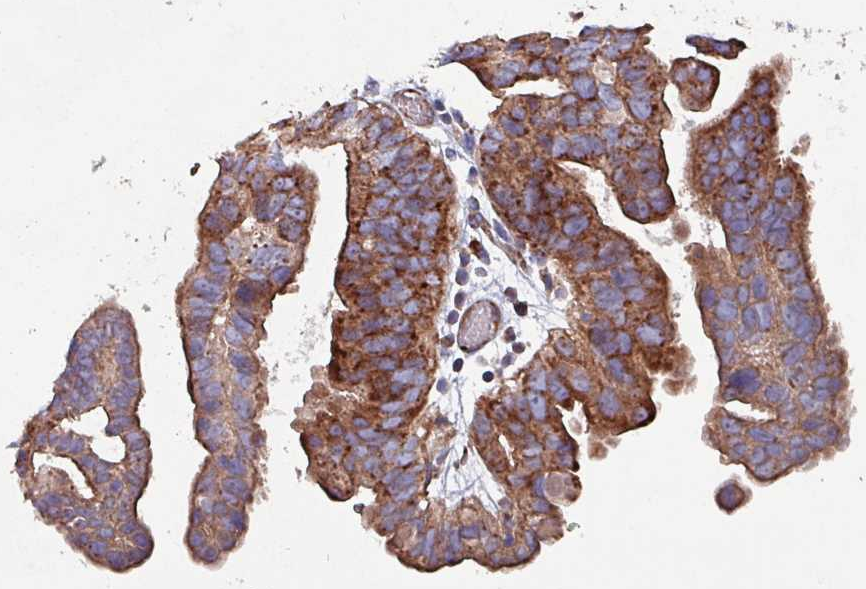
{"staining": {"intensity": "strong", "quantity": ">75%", "location": "cytoplasmic/membranous"}, "tissue": "ovarian cancer", "cell_type": "Tumor cells", "image_type": "cancer", "snomed": [{"axis": "morphology", "description": "Cystadenocarcinoma, serous, NOS"}, {"axis": "topography", "description": "Ovary"}], "caption": "Tumor cells demonstrate high levels of strong cytoplasmic/membranous expression in about >75% of cells in ovarian cancer.", "gene": "ANO10", "patient": {"sex": "female", "age": 56}}